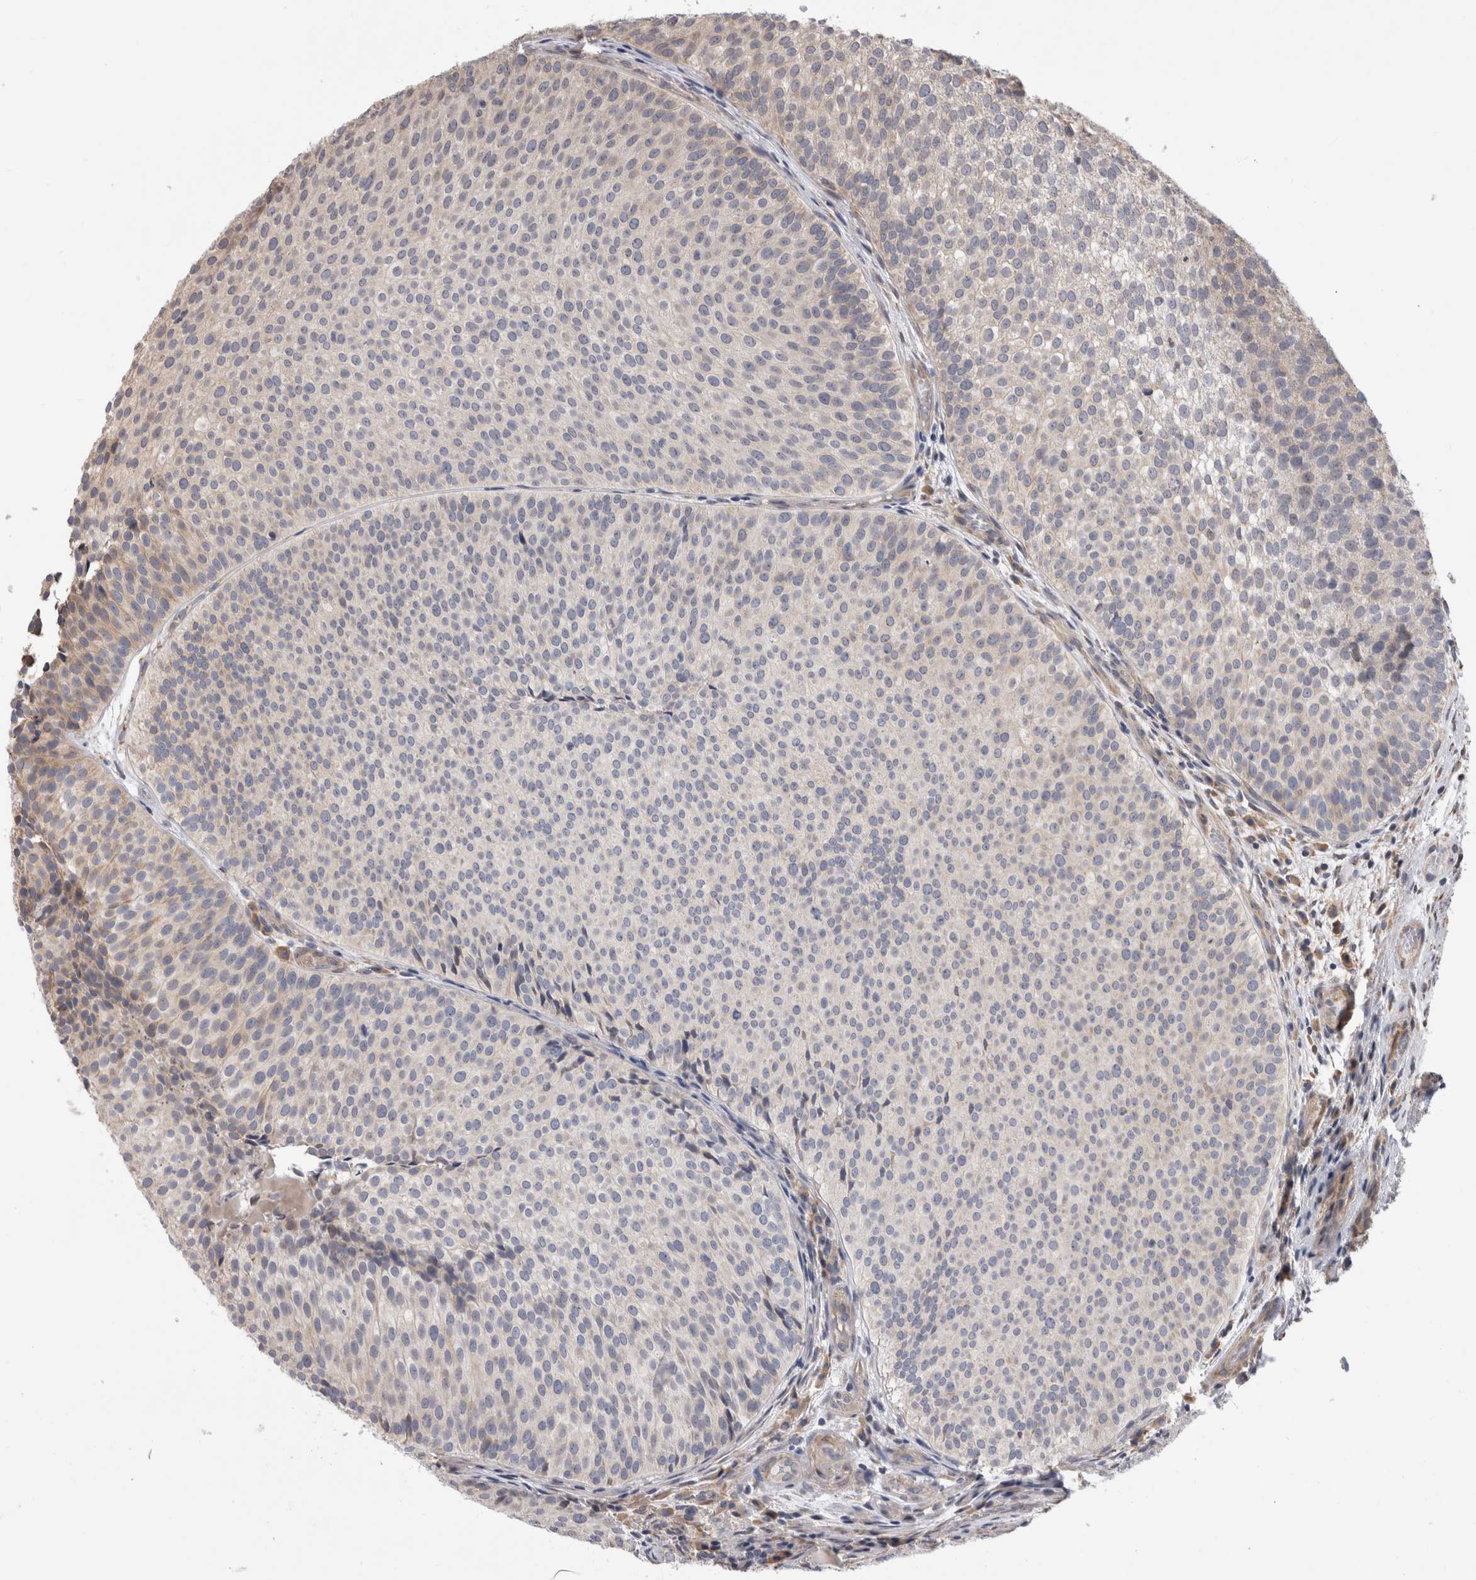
{"staining": {"intensity": "negative", "quantity": "none", "location": "none"}, "tissue": "urothelial cancer", "cell_type": "Tumor cells", "image_type": "cancer", "snomed": [{"axis": "morphology", "description": "Urothelial carcinoma, Low grade"}, {"axis": "topography", "description": "Urinary bladder"}], "caption": "This is an immunohistochemistry (IHC) photomicrograph of low-grade urothelial carcinoma. There is no staining in tumor cells.", "gene": "SMAP2", "patient": {"sex": "male", "age": 86}}